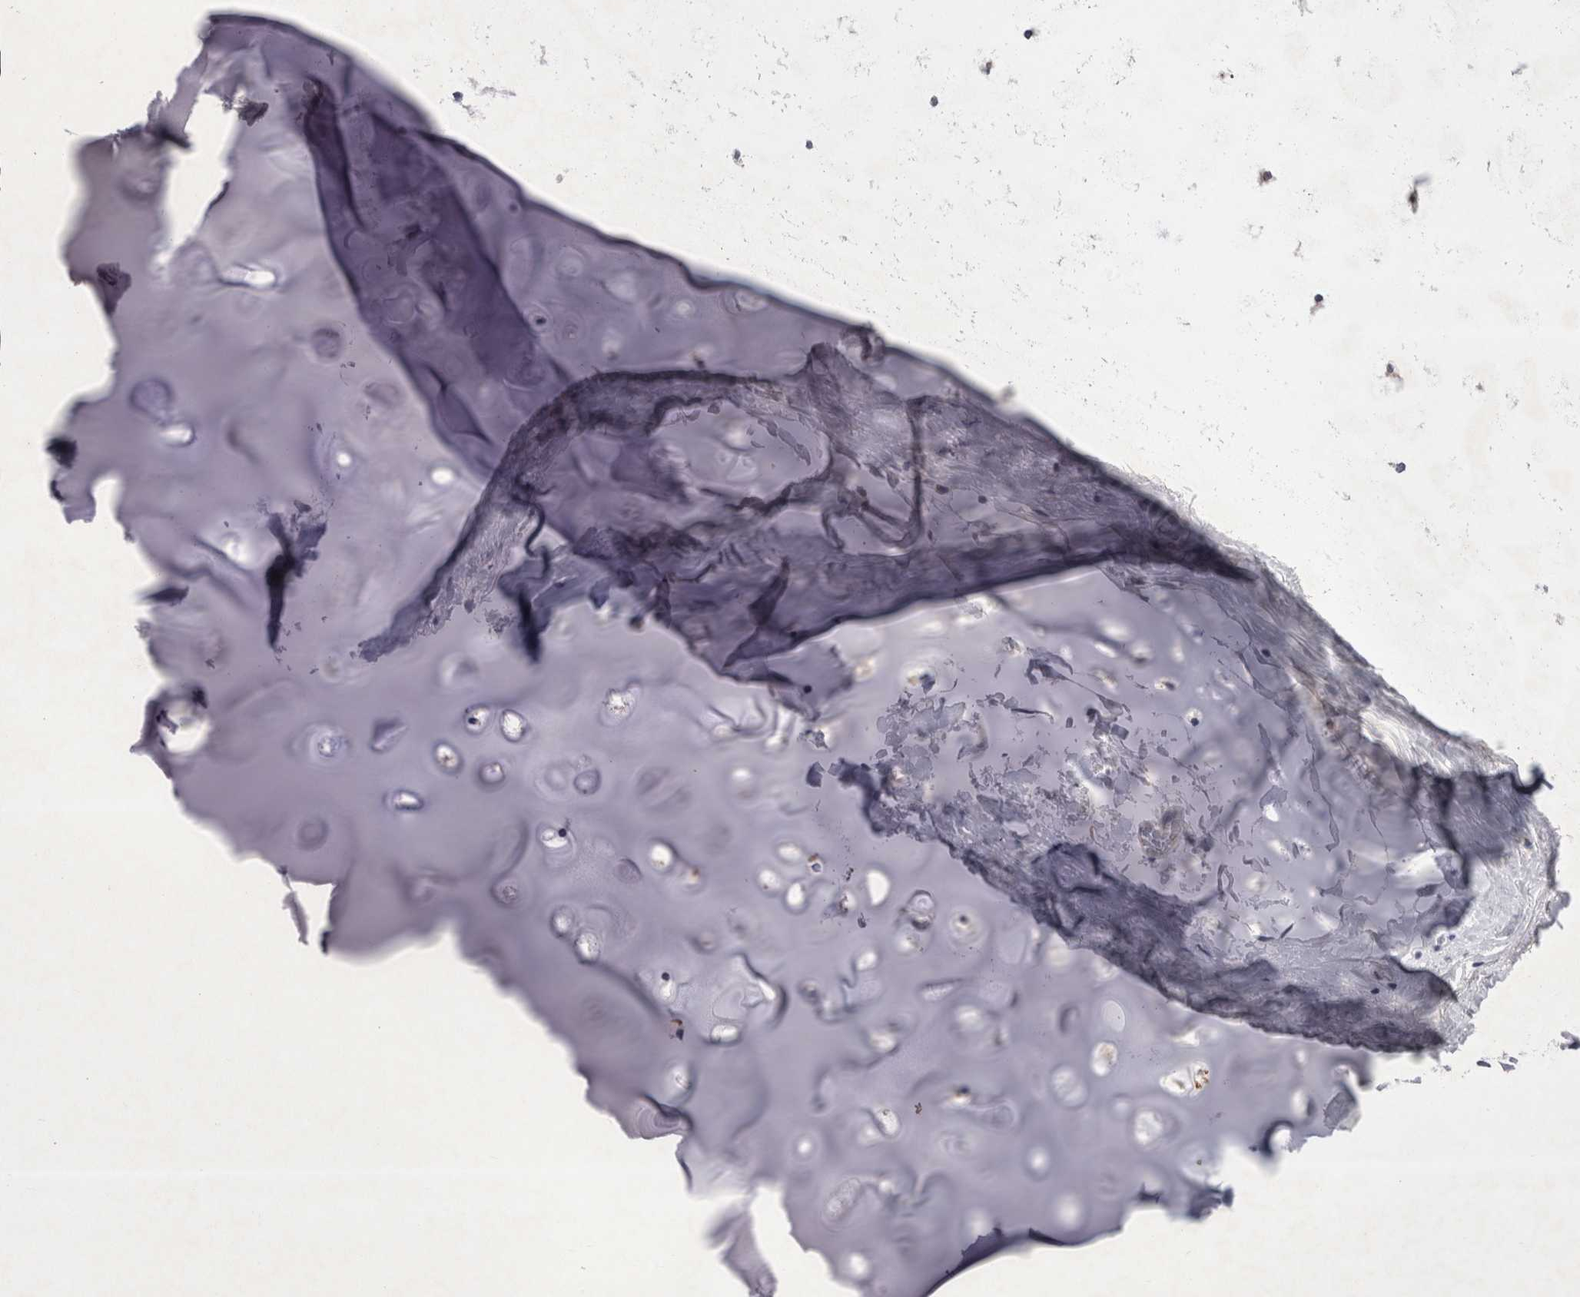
{"staining": {"intensity": "negative", "quantity": "none", "location": "none"}, "tissue": "adipose tissue", "cell_type": "Adipocytes", "image_type": "normal", "snomed": [{"axis": "morphology", "description": "Normal tissue, NOS"}, {"axis": "topography", "description": "Cartilage tissue"}], "caption": "This is an immunohistochemistry (IHC) image of unremarkable human adipose tissue. There is no positivity in adipocytes.", "gene": "CTBS", "patient": {"sex": "female", "age": 63}}